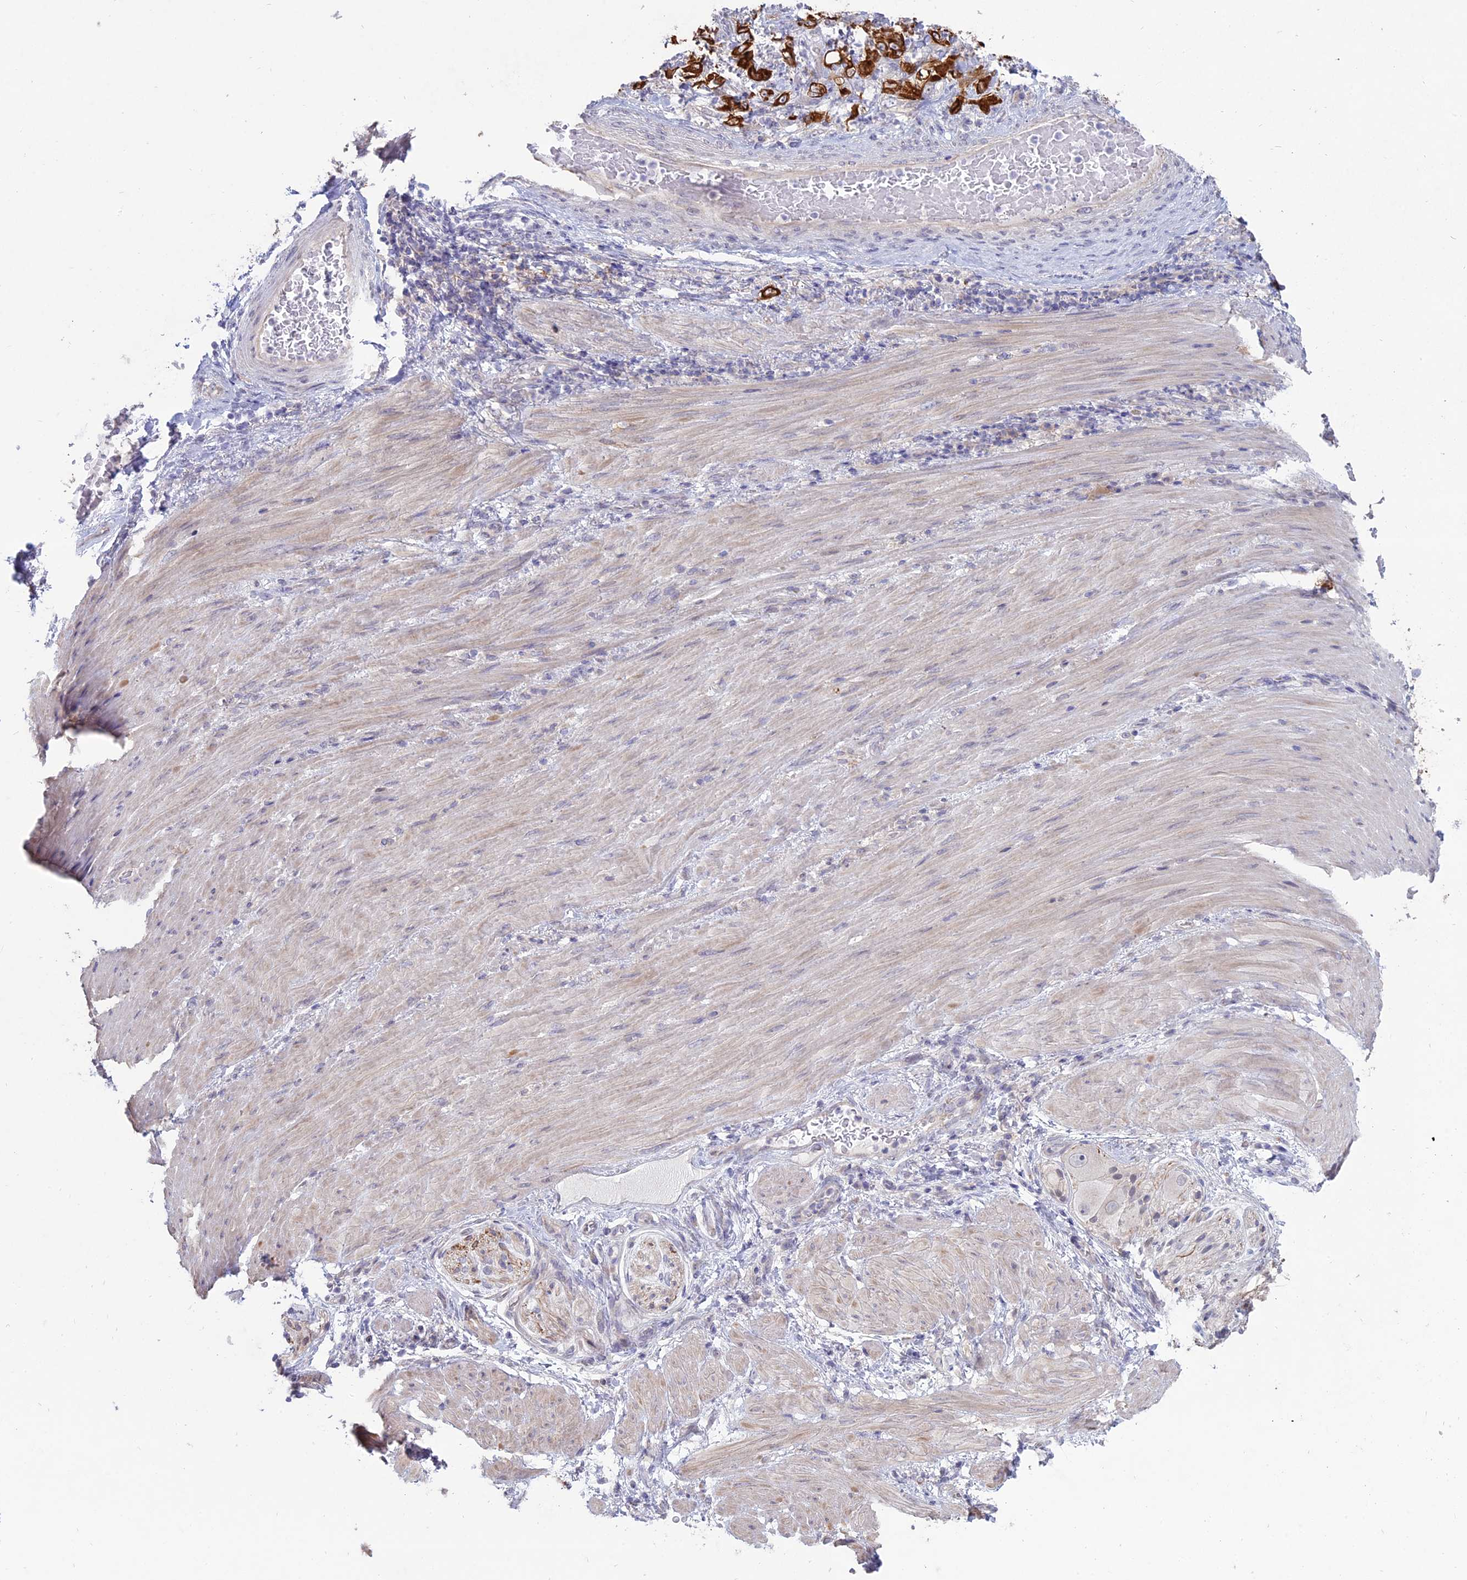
{"staining": {"intensity": "strong", "quantity": ">75%", "location": "cytoplasmic/membranous"}, "tissue": "stomach cancer", "cell_type": "Tumor cells", "image_type": "cancer", "snomed": [{"axis": "morphology", "description": "Adenocarcinoma, NOS"}, {"axis": "topography", "description": "Stomach"}], "caption": "A histopathology image of human stomach cancer (adenocarcinoma) stained for a protein exhibits strong cytoplasmic/membranous brown staining in tumor cells.", "gene": "MYO5B", "patient": {"sex": "female", "age": 73}}